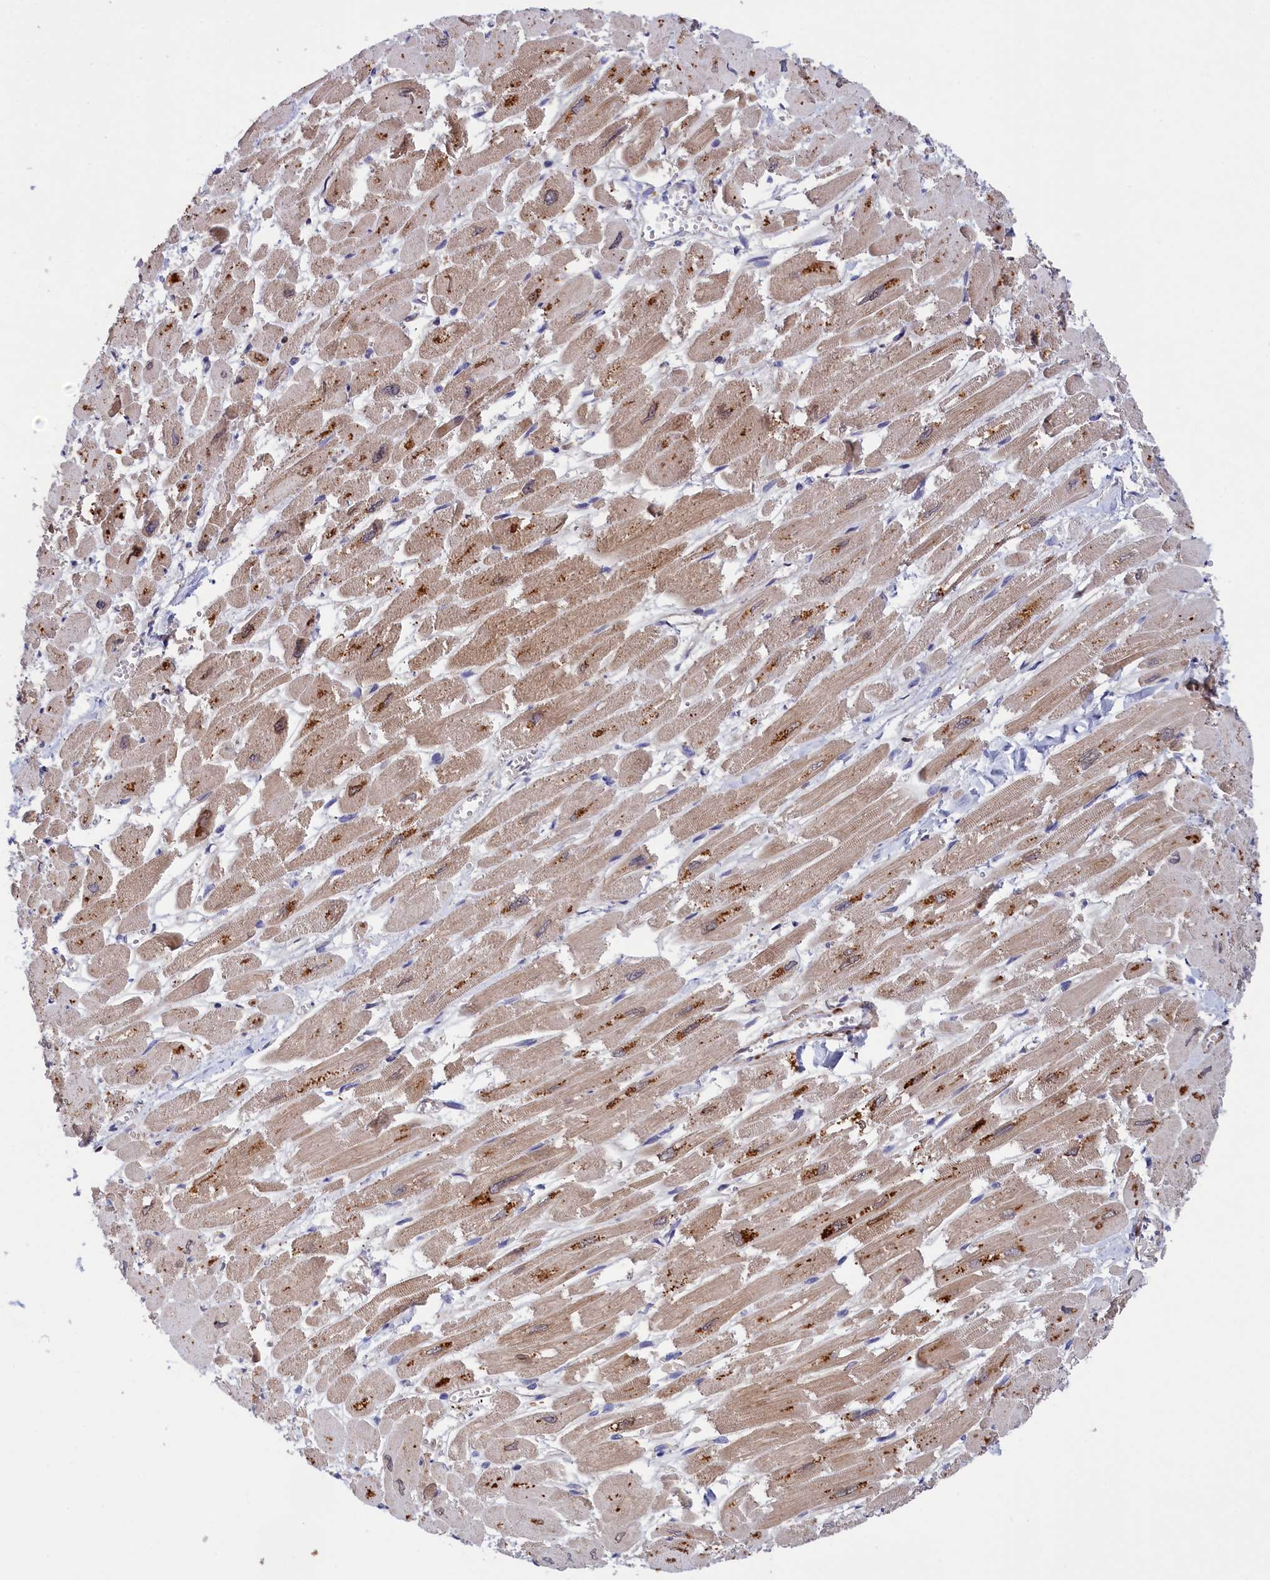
{"staining": {"intensity": "moderate", "quantity": ">75%", "location": "cytoplasmic/membranous"}, "tissue": "heart muscle", "cell_type": "Cardiomyocytes", "image_type": "normal", "snomed": [{"axis": "morphology", "description": "Normal tissue, NOS"}, {"axis": "topography", "description": "Heart"}], "caption": "An immunohistochemistry image of unremarkable tissue is shown. Protein staining in brown labels moderate cytoplasmic/membranous positivity in heart muscle within cardiomyocytes.", "gene": "CRACD", "patient": {"sex": "male", "age": 54}}